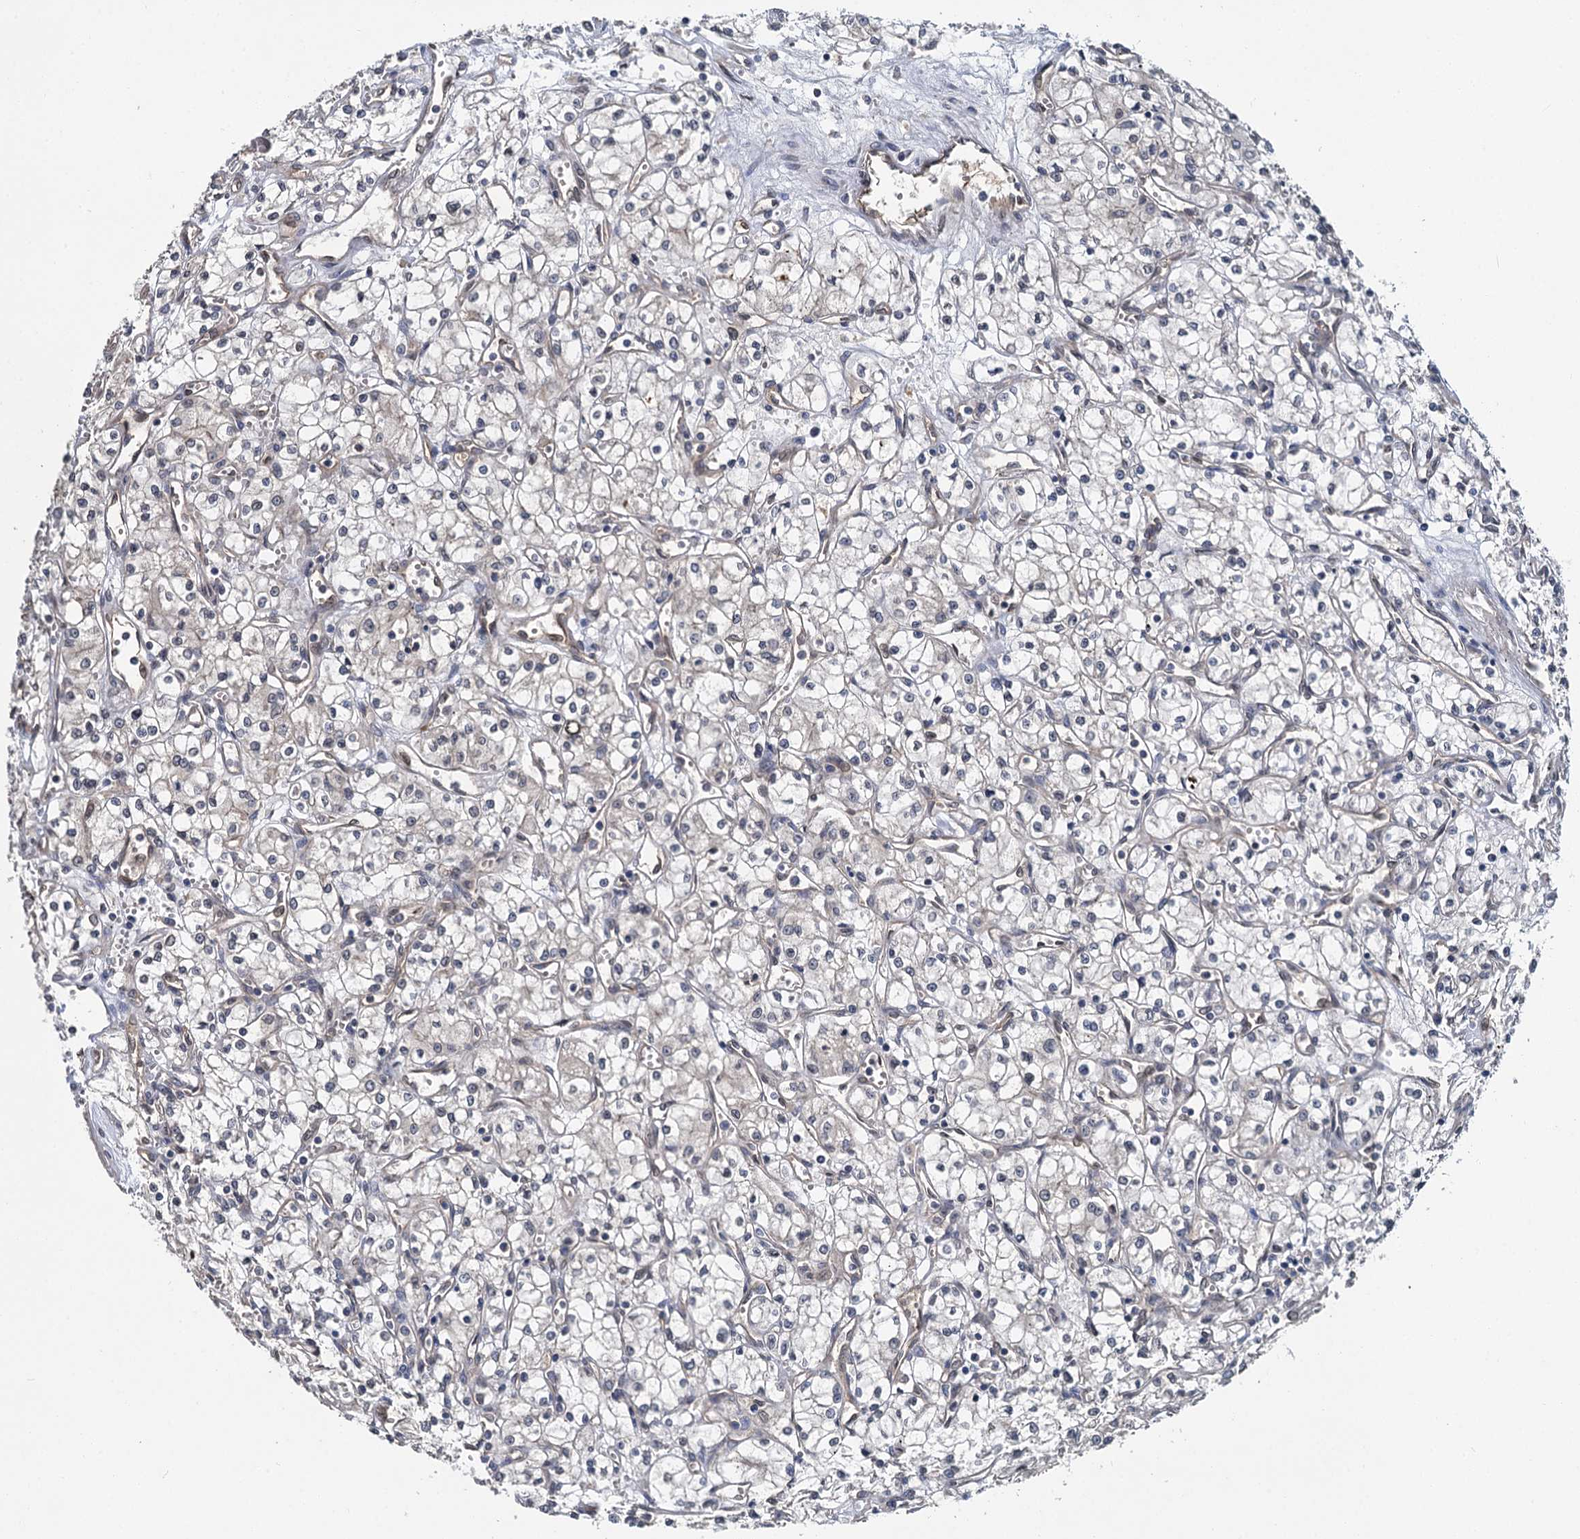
{"staining": {"intensity": "negative", "quantity": "none", "location": "none"}, "tissue": "renal cancer", "cell_type": "Tumor cells", "image_type": "cancer", "snomed": [{"axis": "morphology", "description": "Adenocarcinoma, NOS"}, {"axis": "topography", "description": "Kidney"}], "caption": "This is an immunohistochemistry (IHC) image of human renal cancer (adenocarcinoma). There is no staining in tumor cells.", "gene": "ZNF324", "patient": {"sex": "male", "age": 59}}